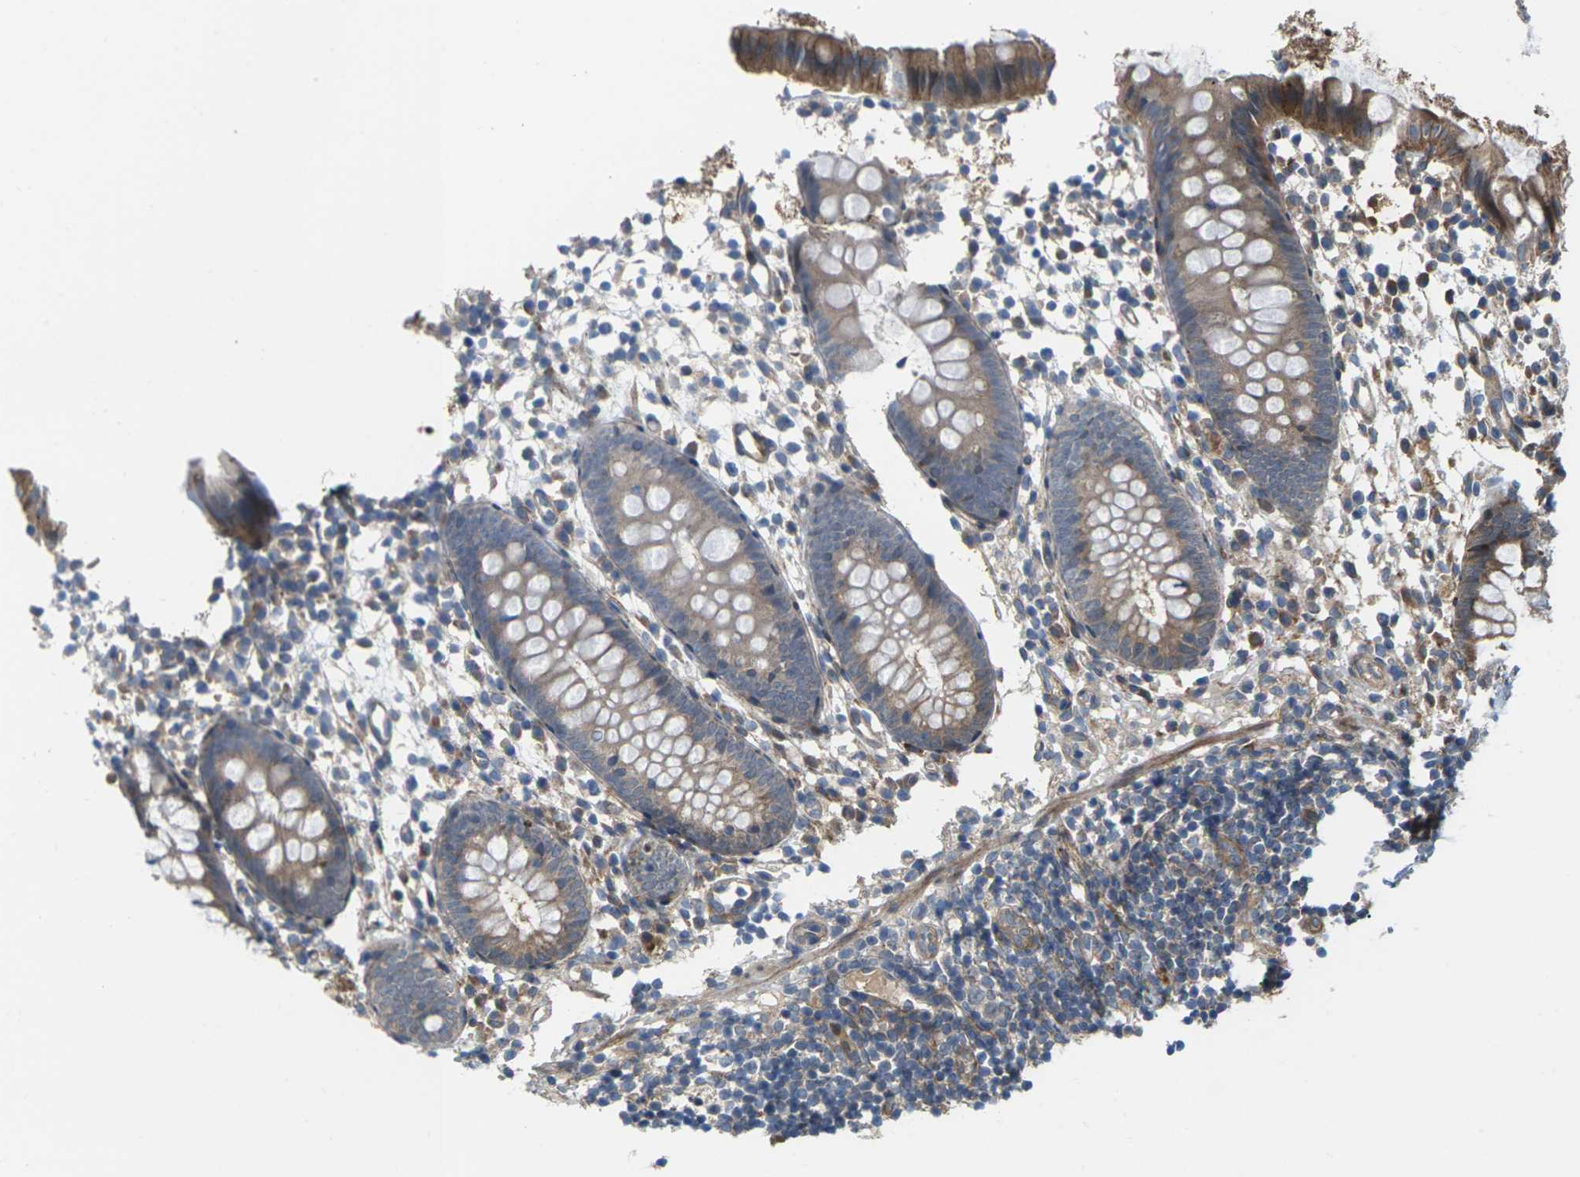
{"staining": {"intensity": "moderate", "quantity": ">75%", "location": "cytoplasmic/membranous"}, "tissue": "appendix", "cell_type": "Glandular cells", "image_type": "normal", "snomed": [{"axis": "morphology", "description": "Normal tissue, NOS"}, {"axis": "topography", "description": "Appendix"}], "caption": "This histopathology image displays normal appendix stained with immunohistochemistry (IHC) to label a protein in brown. The cytoplasmic/membranous of glandular cells show moderate positivity for the protein. Nuclei are counter-stained blue.", "gene": "ROBO1", "patient": {"sex": "female", "age": 20}}